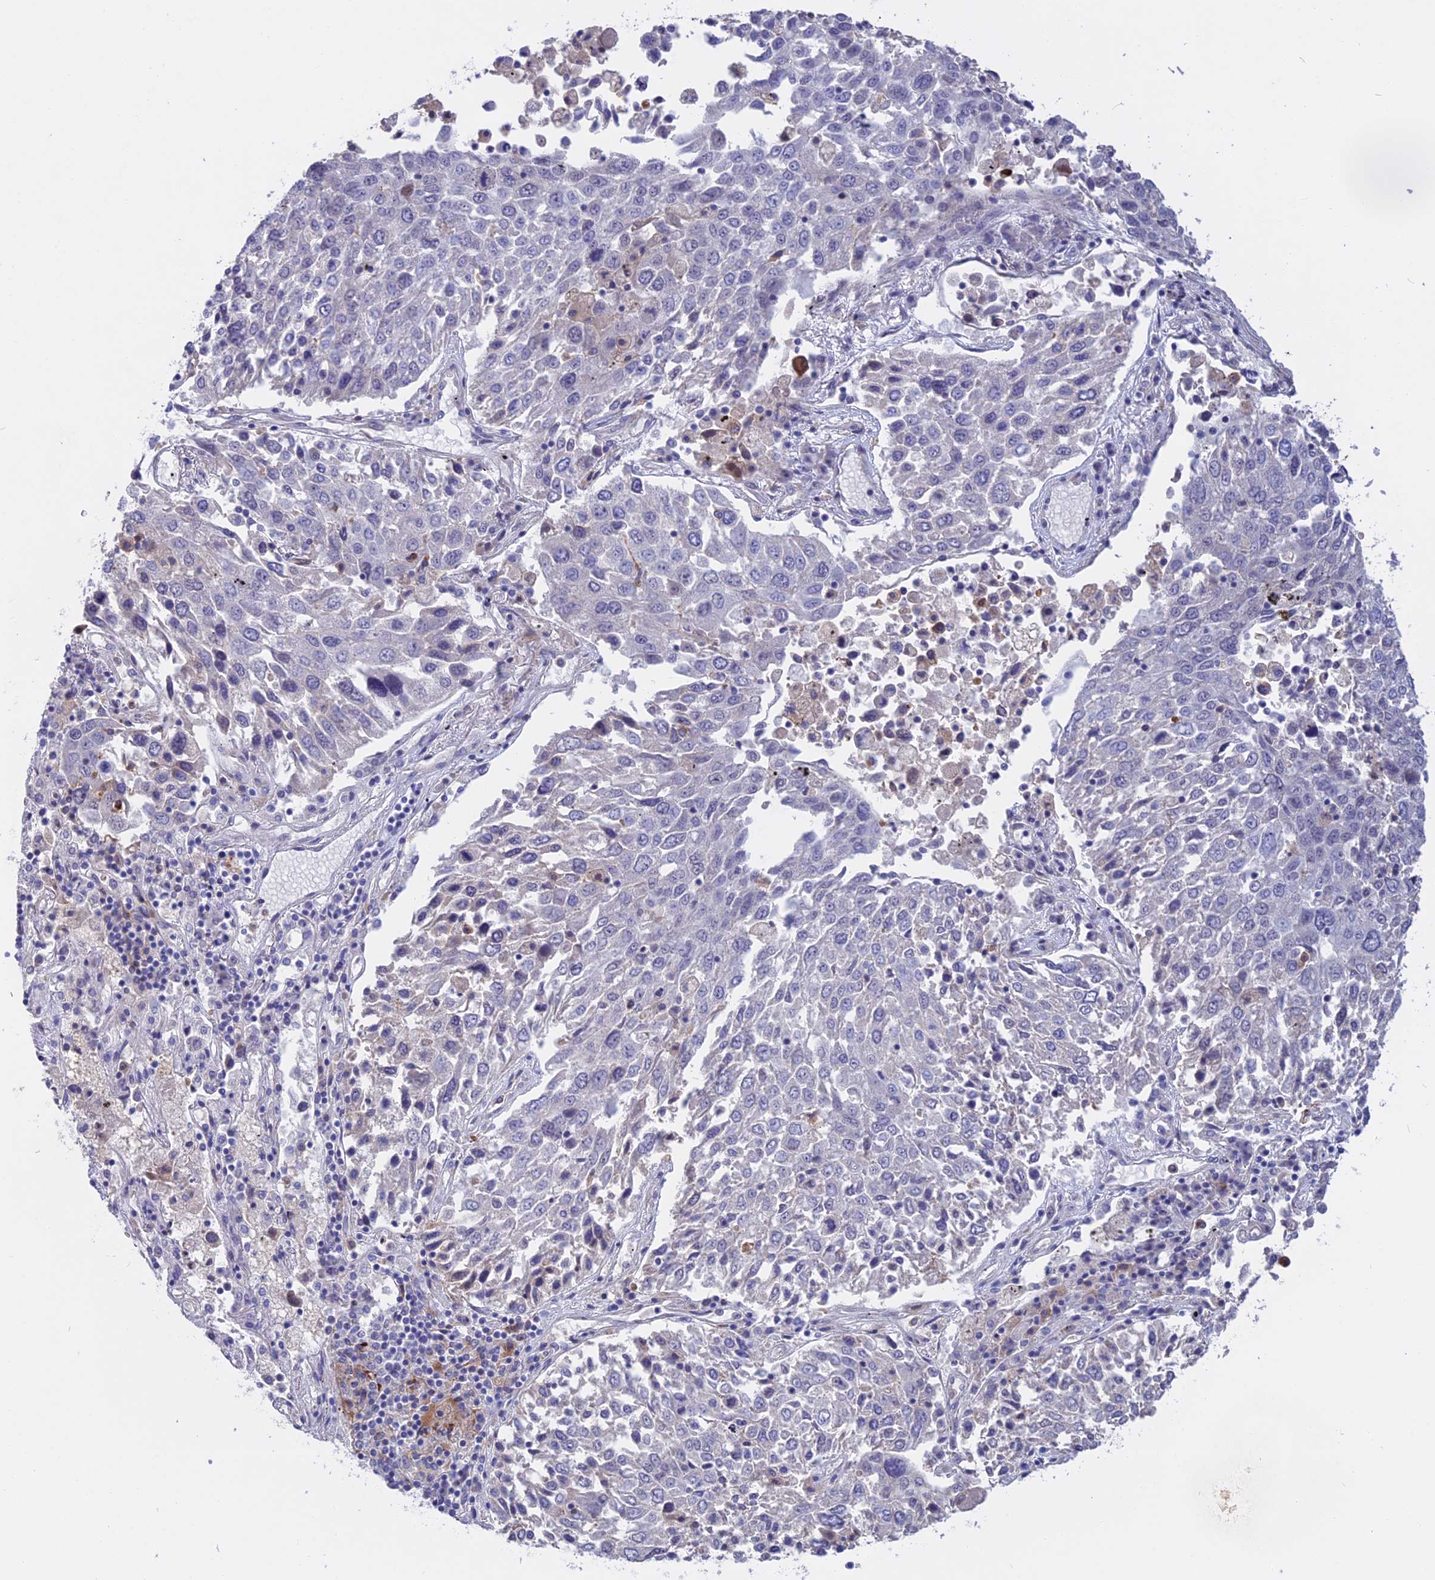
{"staining": {"intensity": "negative", "quantity": "none", "location": "none"}, "tissue": "lung cancer", "cell_type": "Tumor cells", "image_type": "cancer", "snomed": [{"axis": "morphology", "description": "Squamous cell carcinoma, NOS"}, {"axis": "topography", "description": "Lung"}], "caption": "High power microscopy histopathology image of an IHC image of lung squamous cell carcinoma, revealing no significant positivity in tumor cells.", "gene": "SLC2A6", "patient": {"sex": "male", "age": 65}}